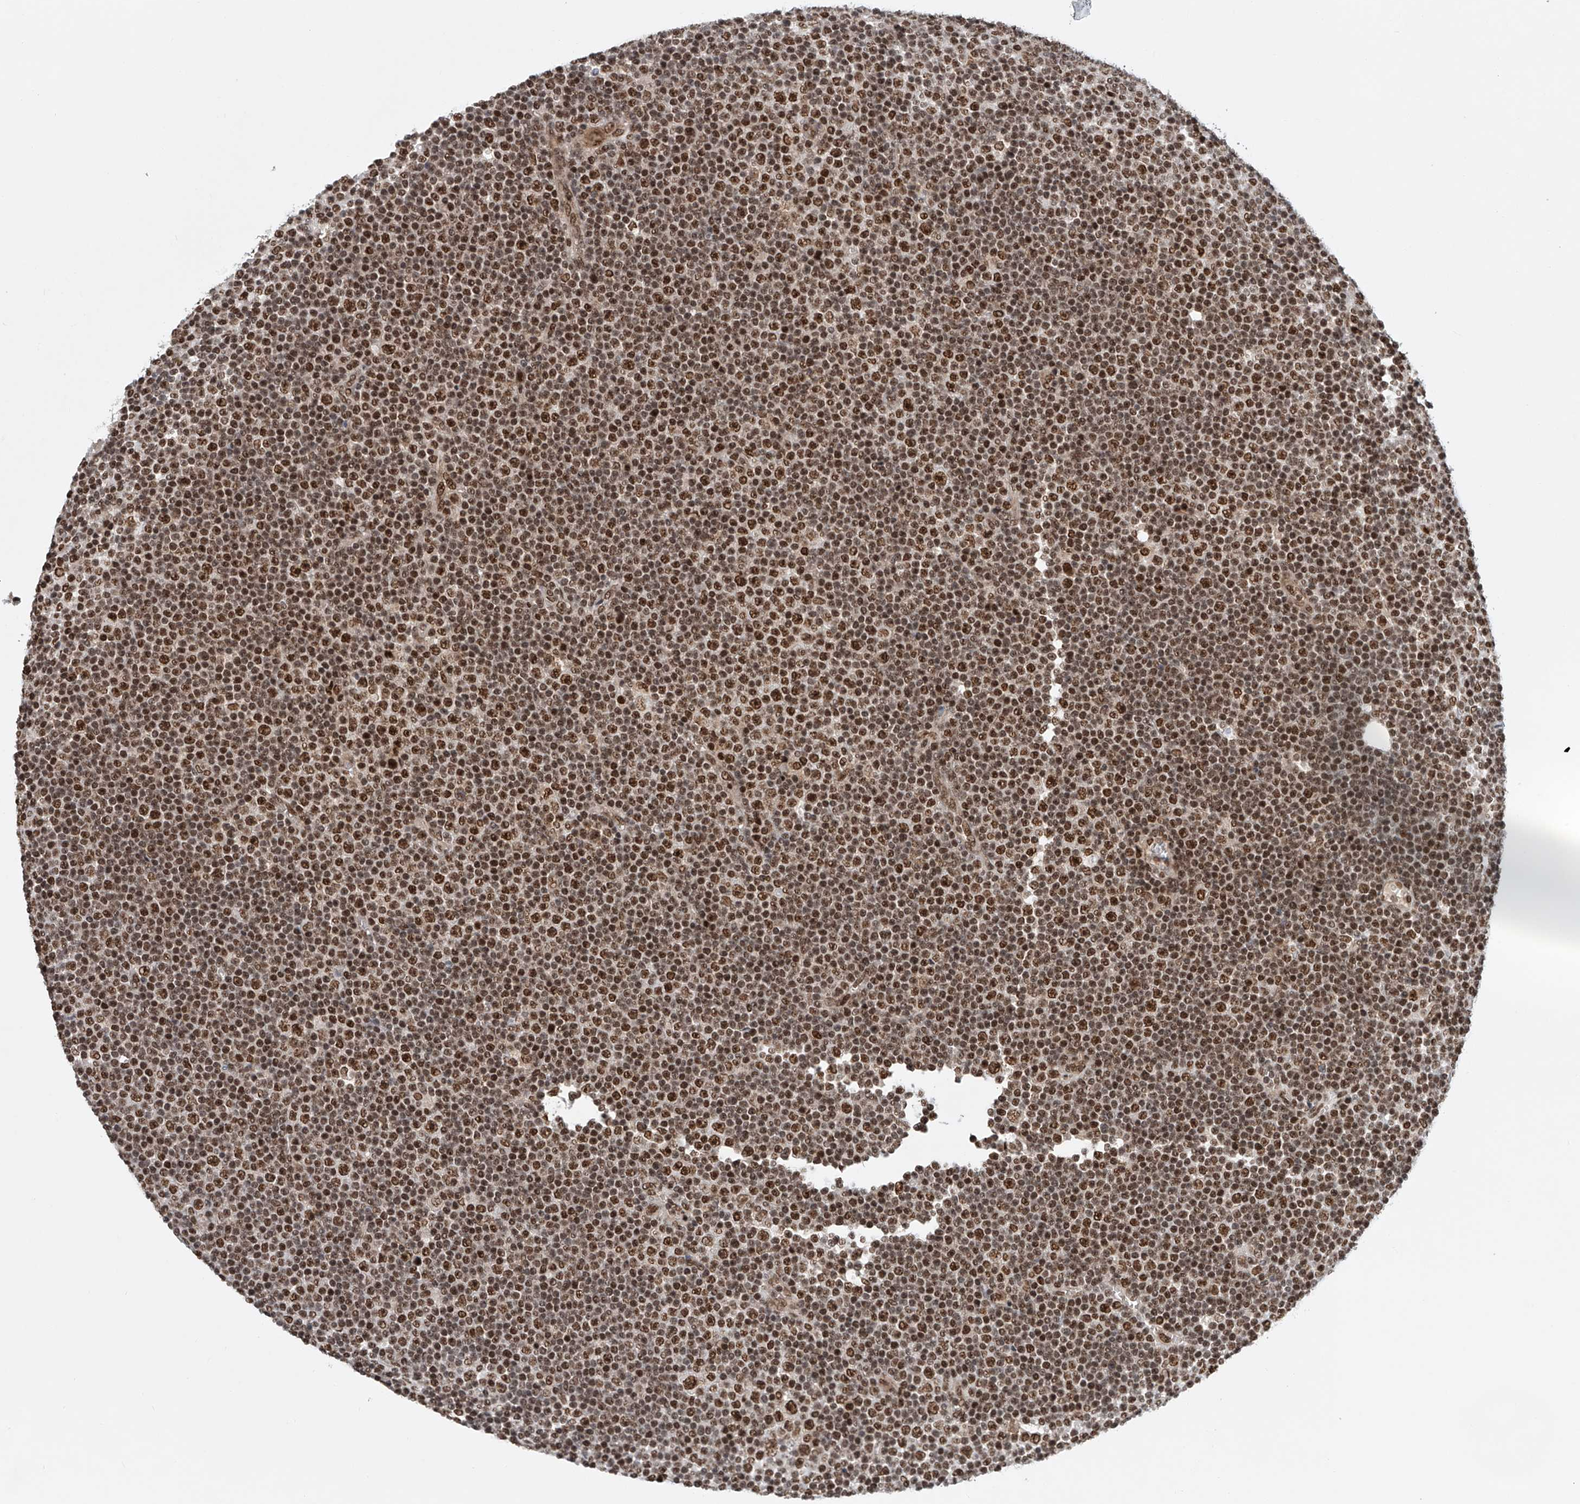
{"staining": {"intensity": "strong", "quantity": ">75%", "location": "nuclear"}, "tissue": "lymphoma", "cell_type": "Tumor cells", "image_type": "cancer", "snomed": [{"axis": "morphology", "description": "Malignant lymphoma, non-Hodgkin's type, Low grade"}, {"axis": "topography", "description": "Lymph node"}], "caption": "The immunohistochemical stain shows strong nuclear staining in tumor cells of malignant lymphoma, non-Hodgkin's type (low-grade) tissue.", "gene": "ZNF470", "patient": {"sex": "female", "age": 67}}